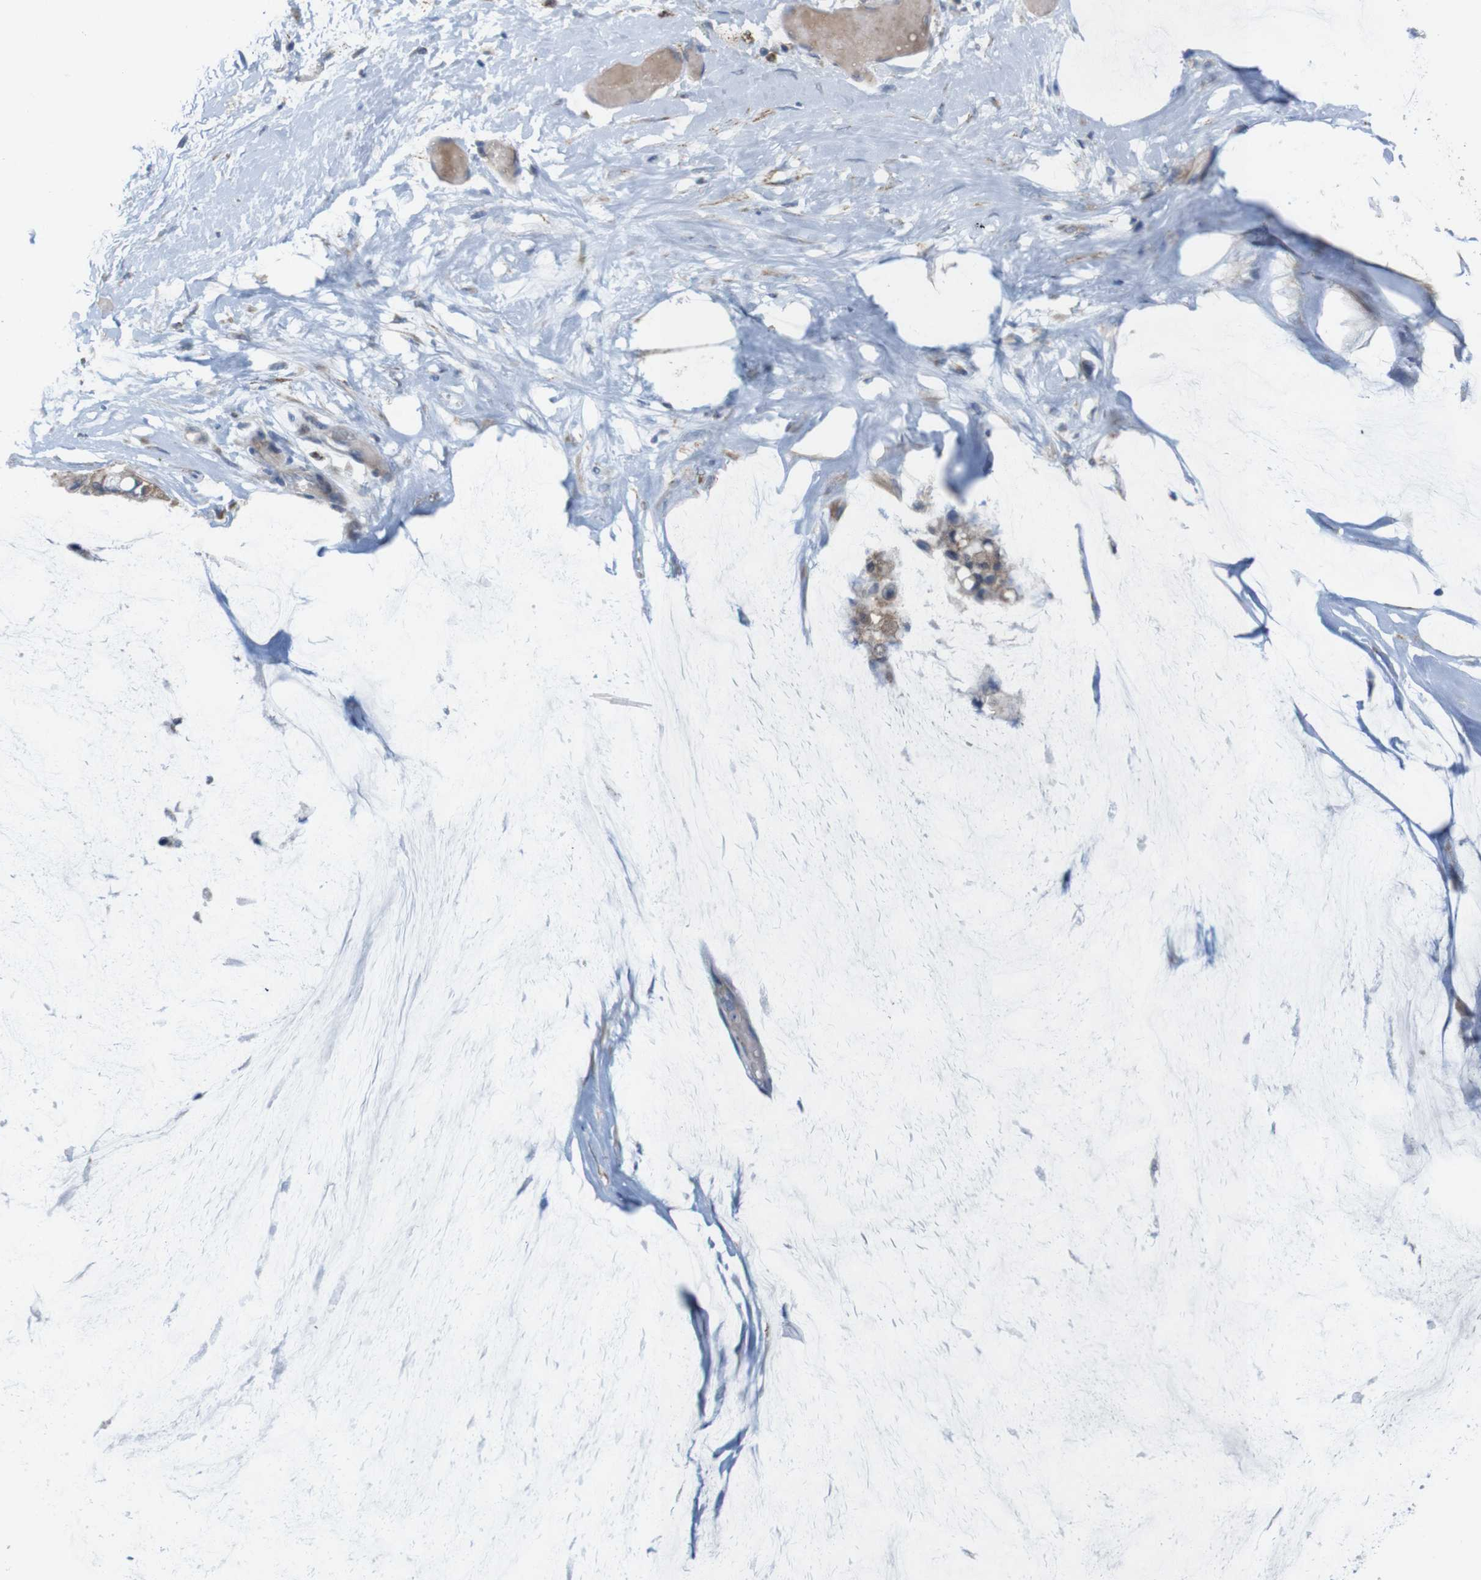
{"staining": {"intensity": "weak", "quantity": ">75%", "location": "cytoplasmic/membranous"}, "tissue": "ovarian cancer", "cell_type": "Tumor cells", "image_type": "cancer", "snomed": [{"axis": "morphology", "description": "Cystadenocarcinoma, mucinous, NOS"}, {"axis": "topography", "description": "Ovary"}], "caption": "Immunohistochemistry micrograph of mucinous cystadenocarcinoma (ovarian) stained for a protein (brown), which shows low levels of weak cytoplasmic/membranous staining in approximately >75% of tumor cells.", "gene": "PTPRR", "patient": {"sex": "female", "age": 39}}